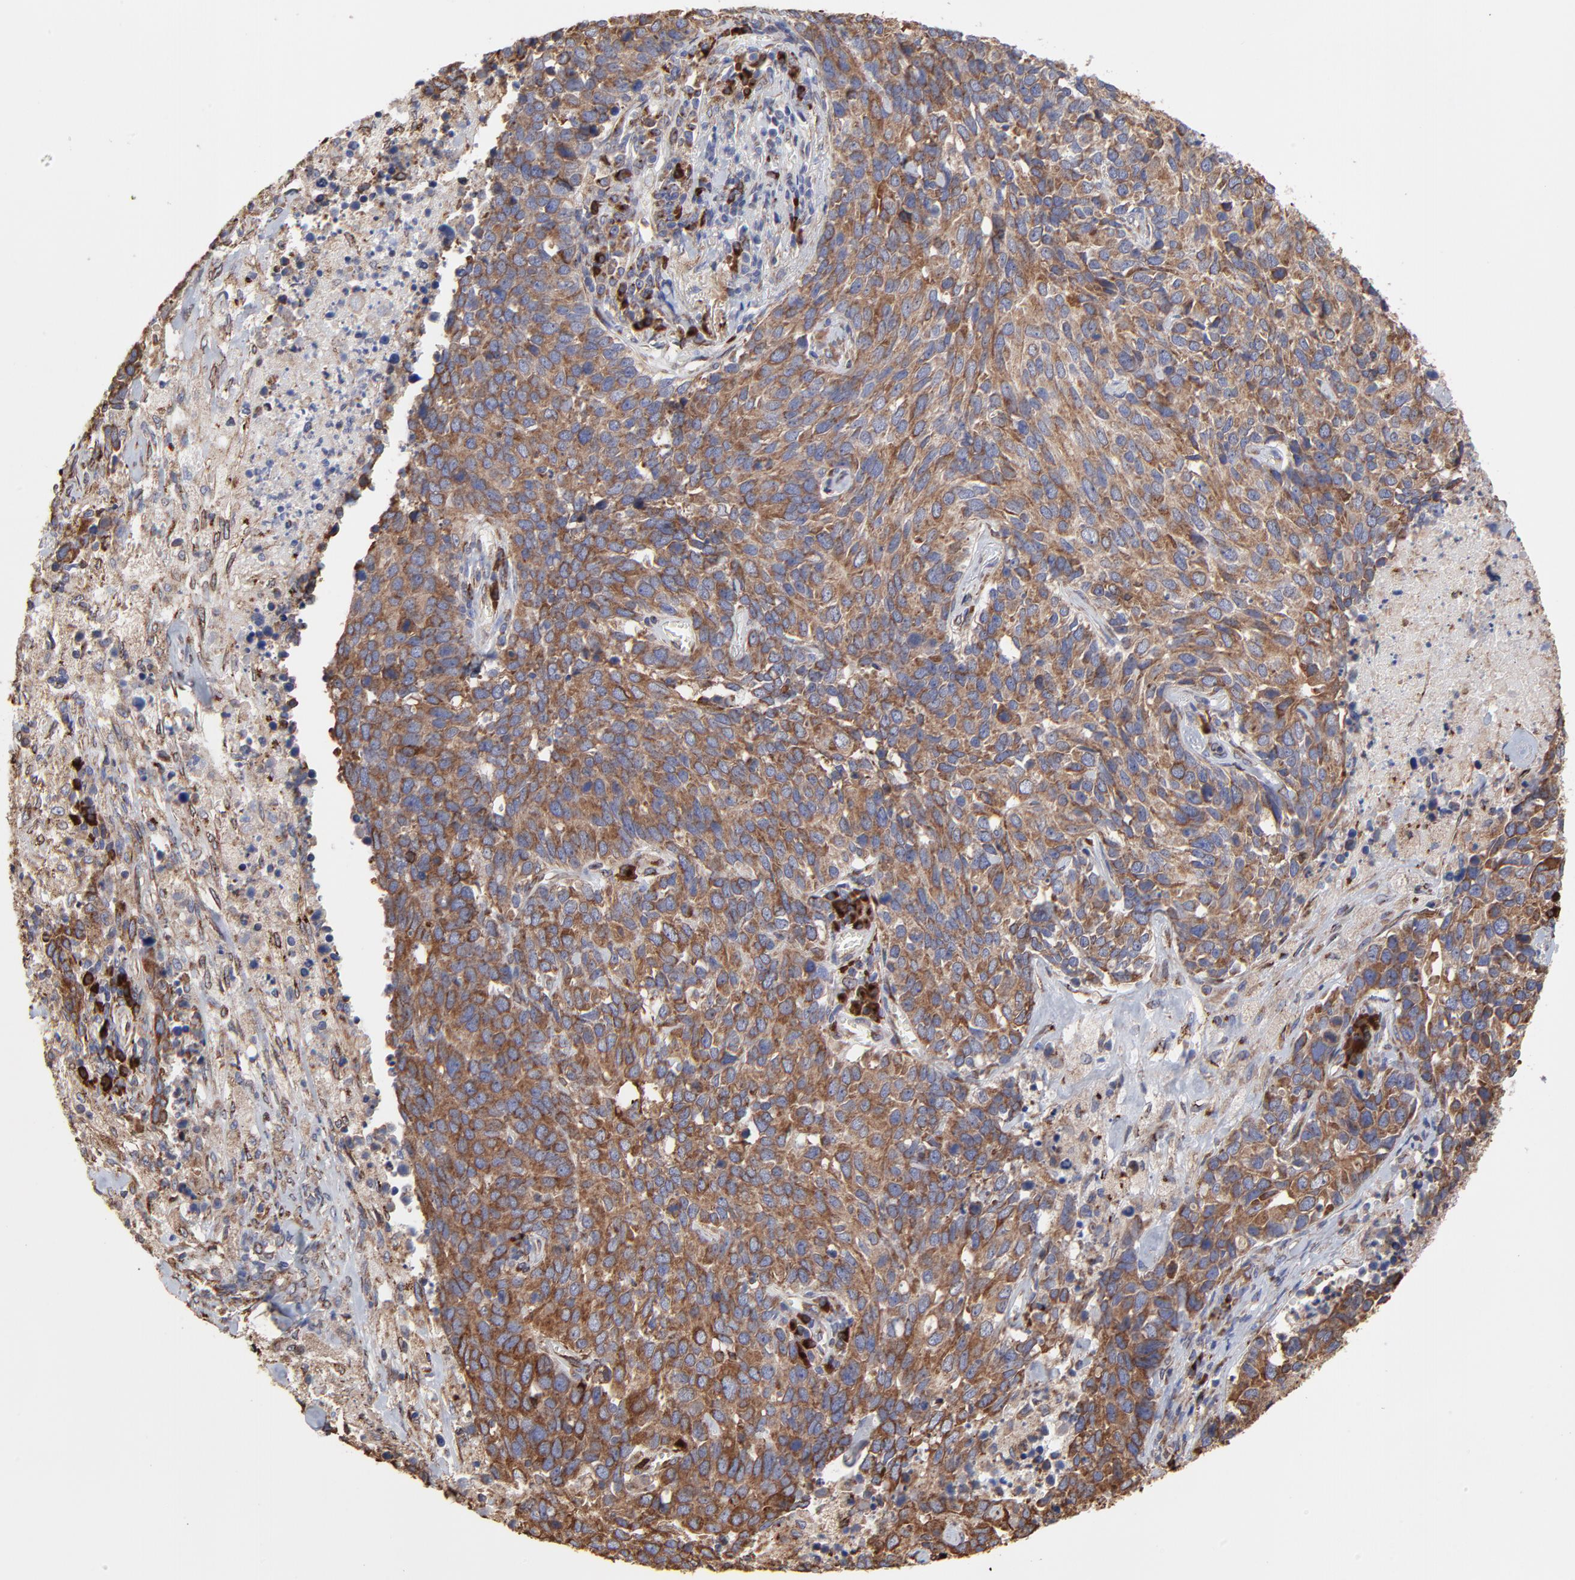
{"staining": {"intensity": "moderate", "quantity": ">75%", "location": "cytoplasmic/membranous"}, "tissue": "lung cancer", "cell_type": "Tumor cells", "image_type": "cancer", "snomed": [{"axis": "morphology", "description": "Neoplasm, malignant, NOS"}, {"axis": "topography", "description": "Lung"}], "caption": "Immunohistochemical staining of neoplasm (malignant) (lung) demonstrates medium levels of moderate cytoplasmic/membranous protein expression in about >75% of tumor cells.", "gene": "LMAN1", "patient": {"sex": "female", "age": 76}}